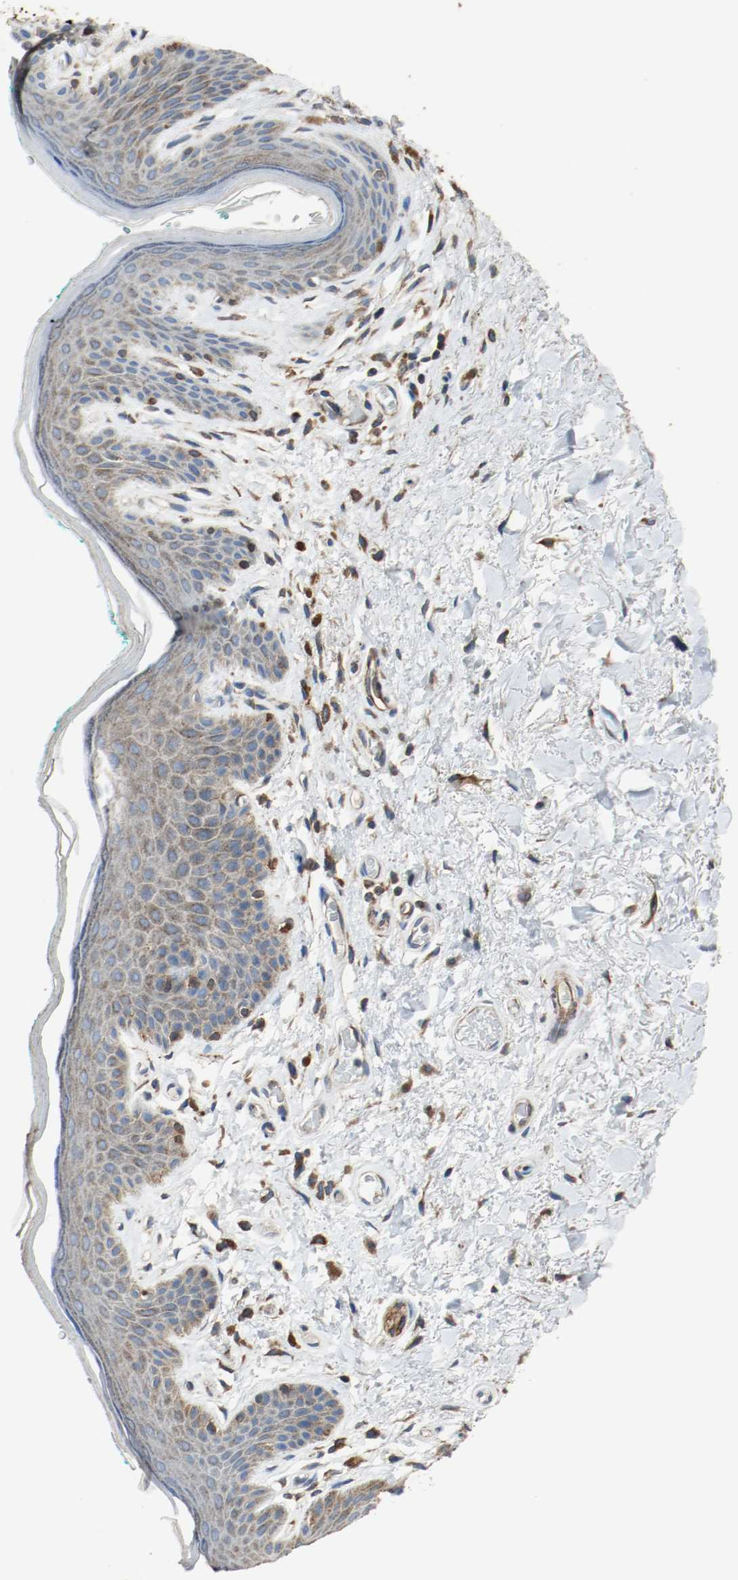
{"staining": {"intensity": "moderate", "quantity": ">75%", "location": "cytoplasmic/membranous"}, "tissue": "skin", "cell_type": "Epidermal cells", "image_type": "normal", "snomed": [{"axis": "morphology", "description": "Normal tissue, NOS"}, {"axis": "topography", "description": "Anal"}], "caption": "Protein expression analysis of benign skin displays moderate cytoplasmic/membranous staining in approximately >75% of epidermal cells. (IHC, brightfield microscopy, high magnification).", "gene": "TUBA3D", "patient": {"sex": "male", "age": 74}}